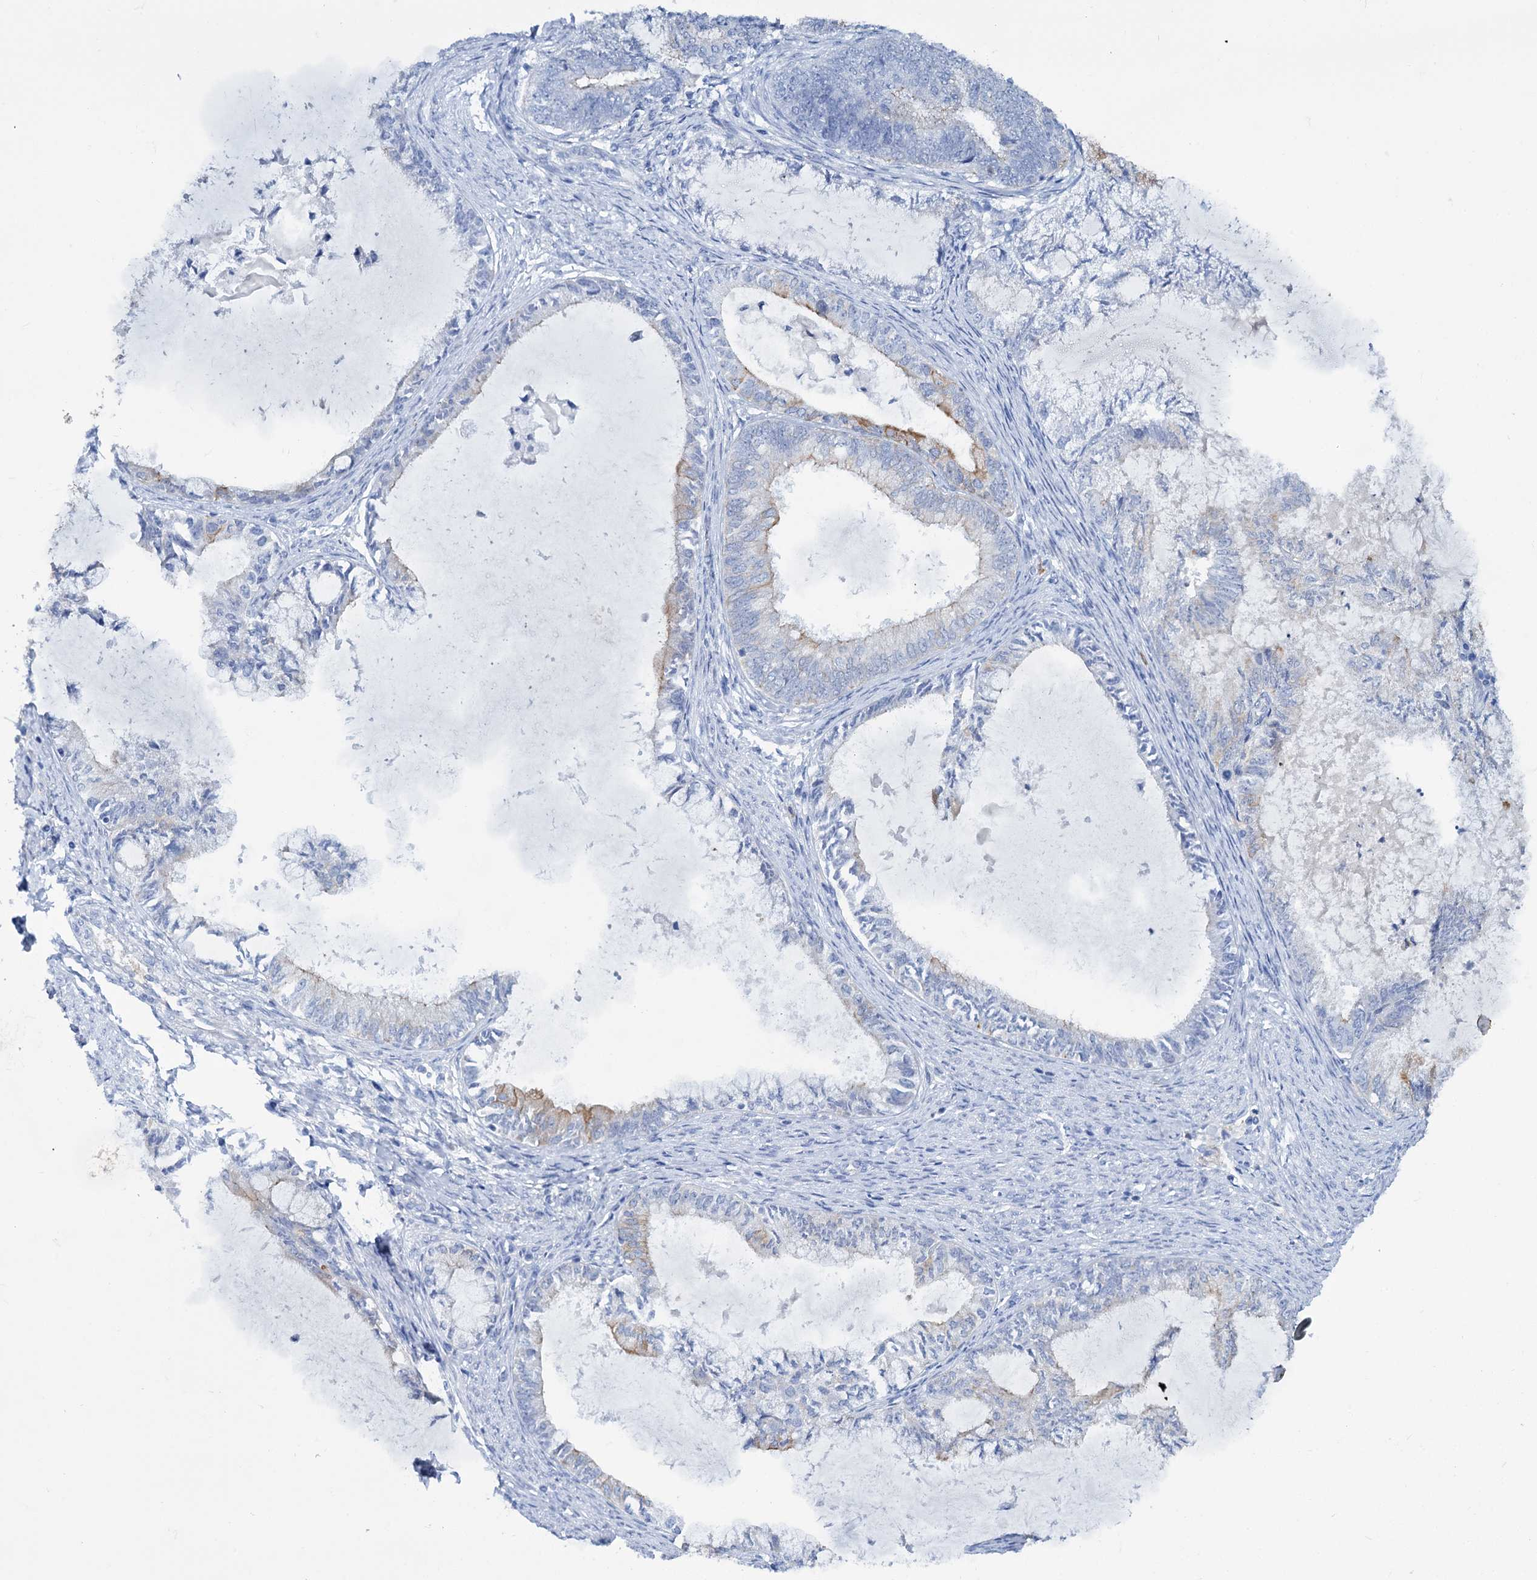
{"staining": {"intensity": "weak", "quantity": "<25%", "location": "cytoplasmic/membranous"}, "tissue": "endometrial cancer", "cell_type": "Tumor cells", "image_type": "cancer", "snomed": [{"axis": "morphology", "description": "Adenocarcinoma, NOS"}, {"axis": "topography", "description": "Endometrium"}], "caption": "Human endometrial adenocarcinoma stained for a protein using IHC demonstrates no positivity in tumor cells.", "gene": "FAAP20", "patient": {"sex": "female", "age": 86}}